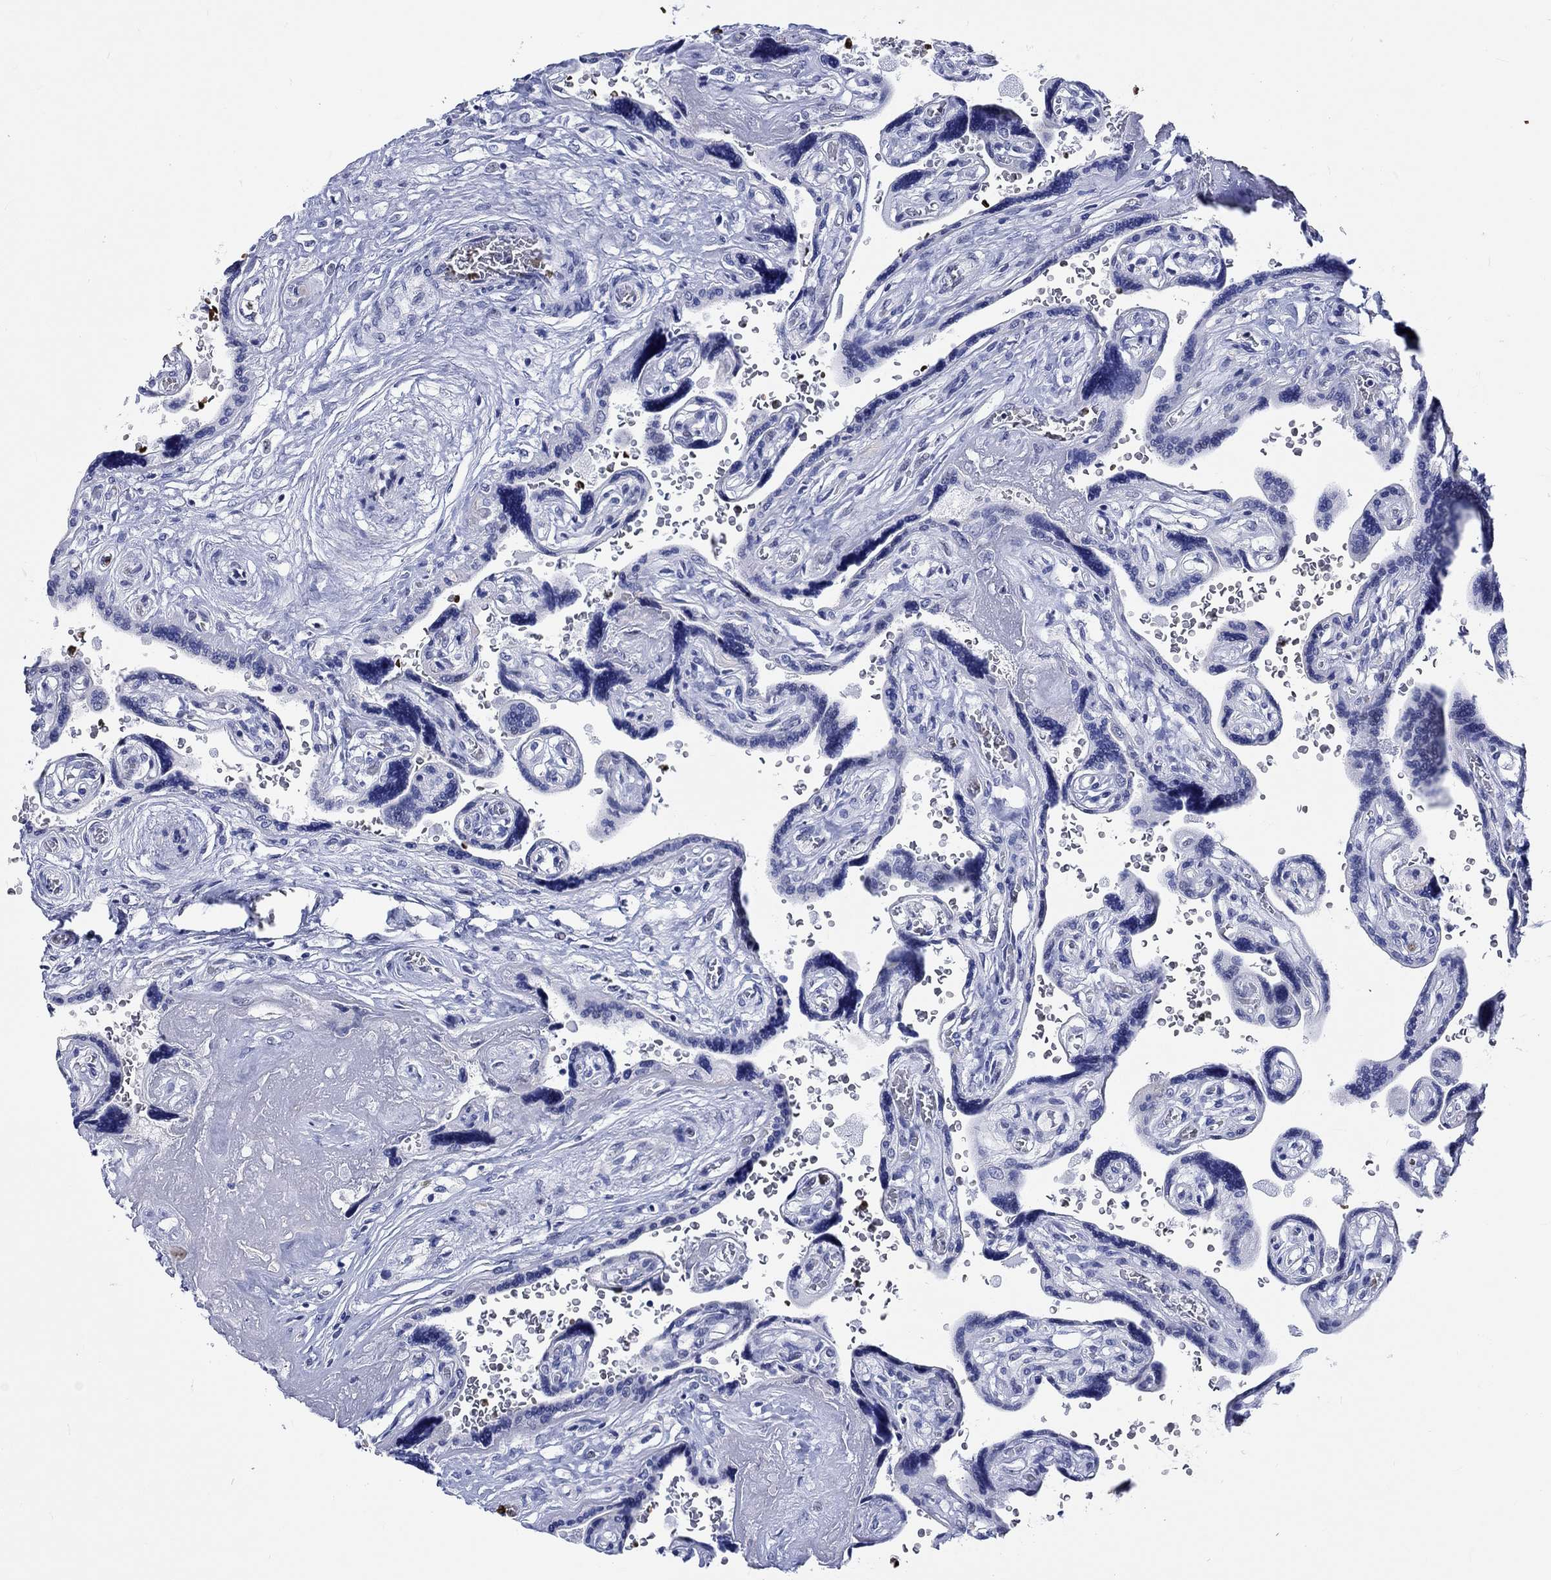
{"staining": {"intensity": "strong", "quantity": "25%-75%", "location": "nuclear"}, "tissue": "placenta", "cell_type": "Decidual cells", "image_type": "normal", "snomed": [{"axis": "morphology", "description": "Normal tissue, NOS"}, {"axis": "topography", "description": "Placenta"}], "caption": "Placenta stained with immunohistochemistry reveals strong nuclear expression in about 25%-75% of decidual cells. (DAB IHC with brightfield microscopy, high magnification).", "gene": "ZNF446", "patient": {"sex": "female", "age": 32}}